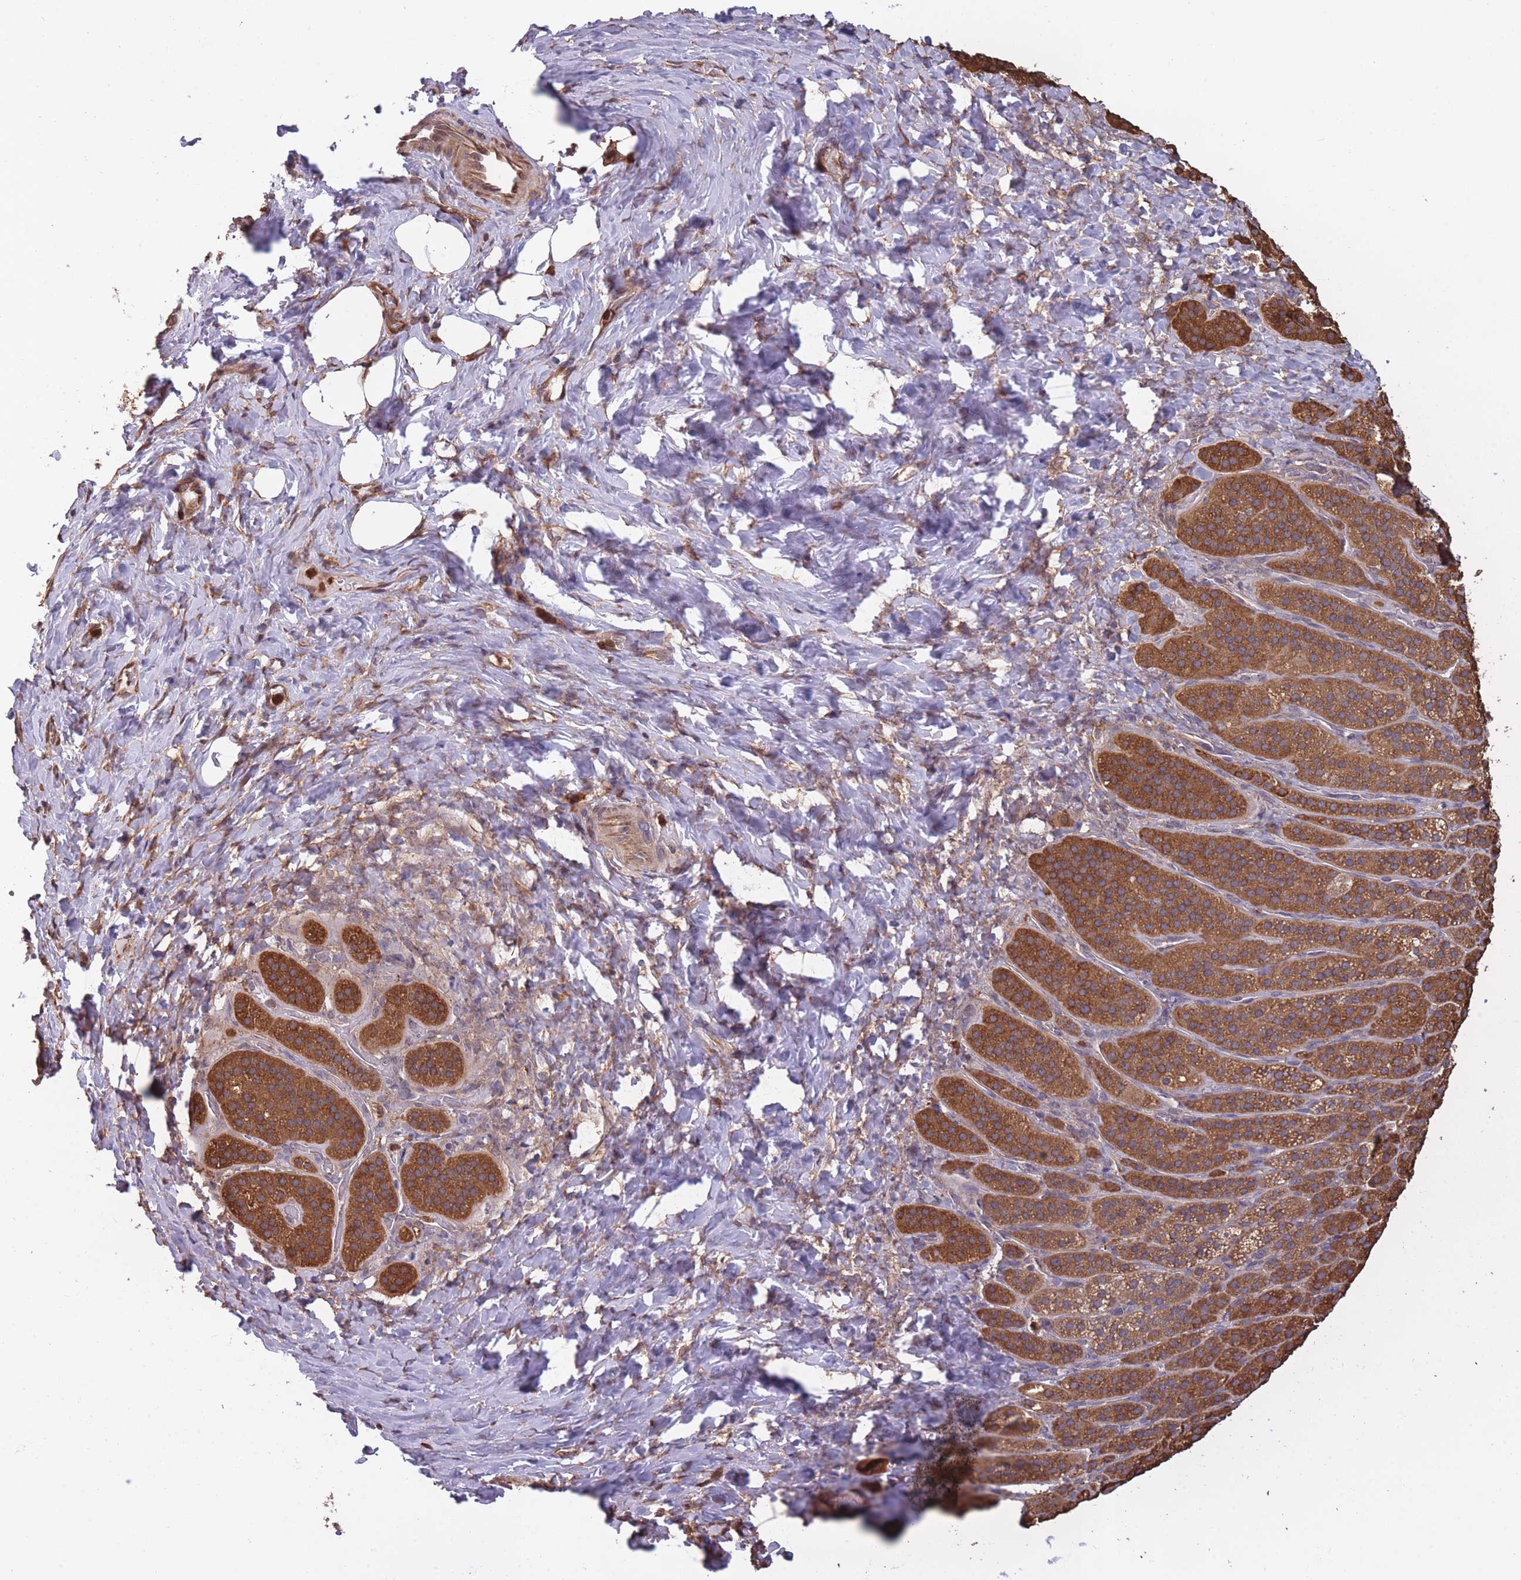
{"staining": {"intensity": "strong", "quantity": ">75%", "location": "cytoplasmic/membranous"}, "tissue": "adrenal gland", "cell_type": "Glandular cells", "image_type": "normal", "snomed": [{"axis": "morphology", "description": "Normal tissue, NOS"}, {"axis": "topography", "description": "Adrenal gland"}], "caption": "The histopathology image demonstrates immunohistochemical staining of benign adrenal gland. There is strong cytoplasmic/membranous expression is appreciated in approximately >75% of glandular cells. Nuclei are stained in blue.", "gene": "ARL13B", "patient": {"sex": "female", "age": 41}}